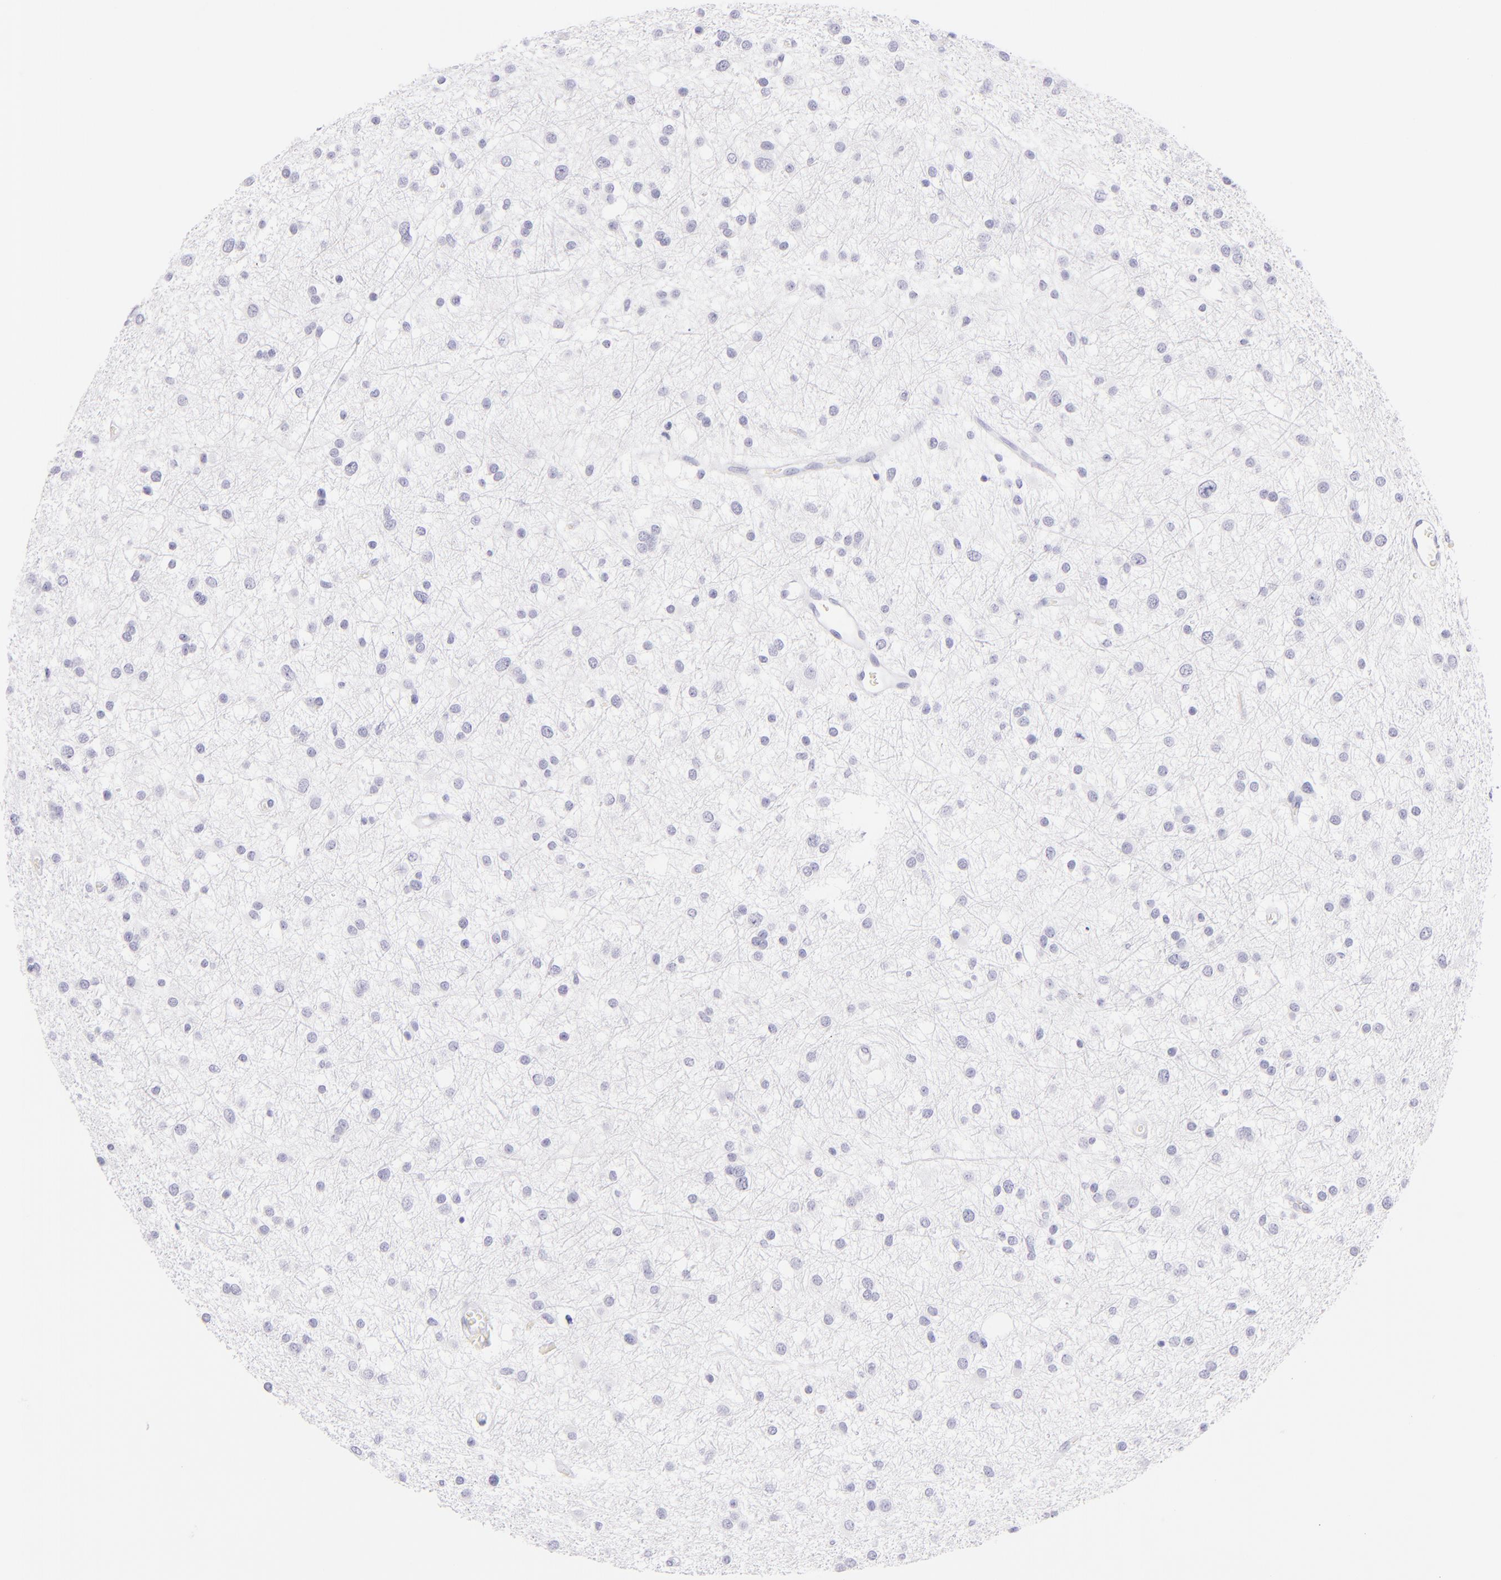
{"staining": {"intensity": "negative", "quantity": "none", "location": "none"}, "tissue": "glioma", "cell_type": "Tumor cells", "image_type": "cancer", "snomed": [{"axis": "morphology", "description": "Glioma, malignant, Low grade"}, {"axis": "topography", "description": "Brain"}], "caption": "A high-resolution photomicrograph shows immunohistochemistry (IHC) staining of glioma, which demonstrates no significant expression in tumor cells. (DAB (3,3'-diaminobenzidine) immunohistochemistry visualized using brightfield microscopy, high magnification).", "gene": "SDC1", "patient": {"sex": "female", "age": 36}}